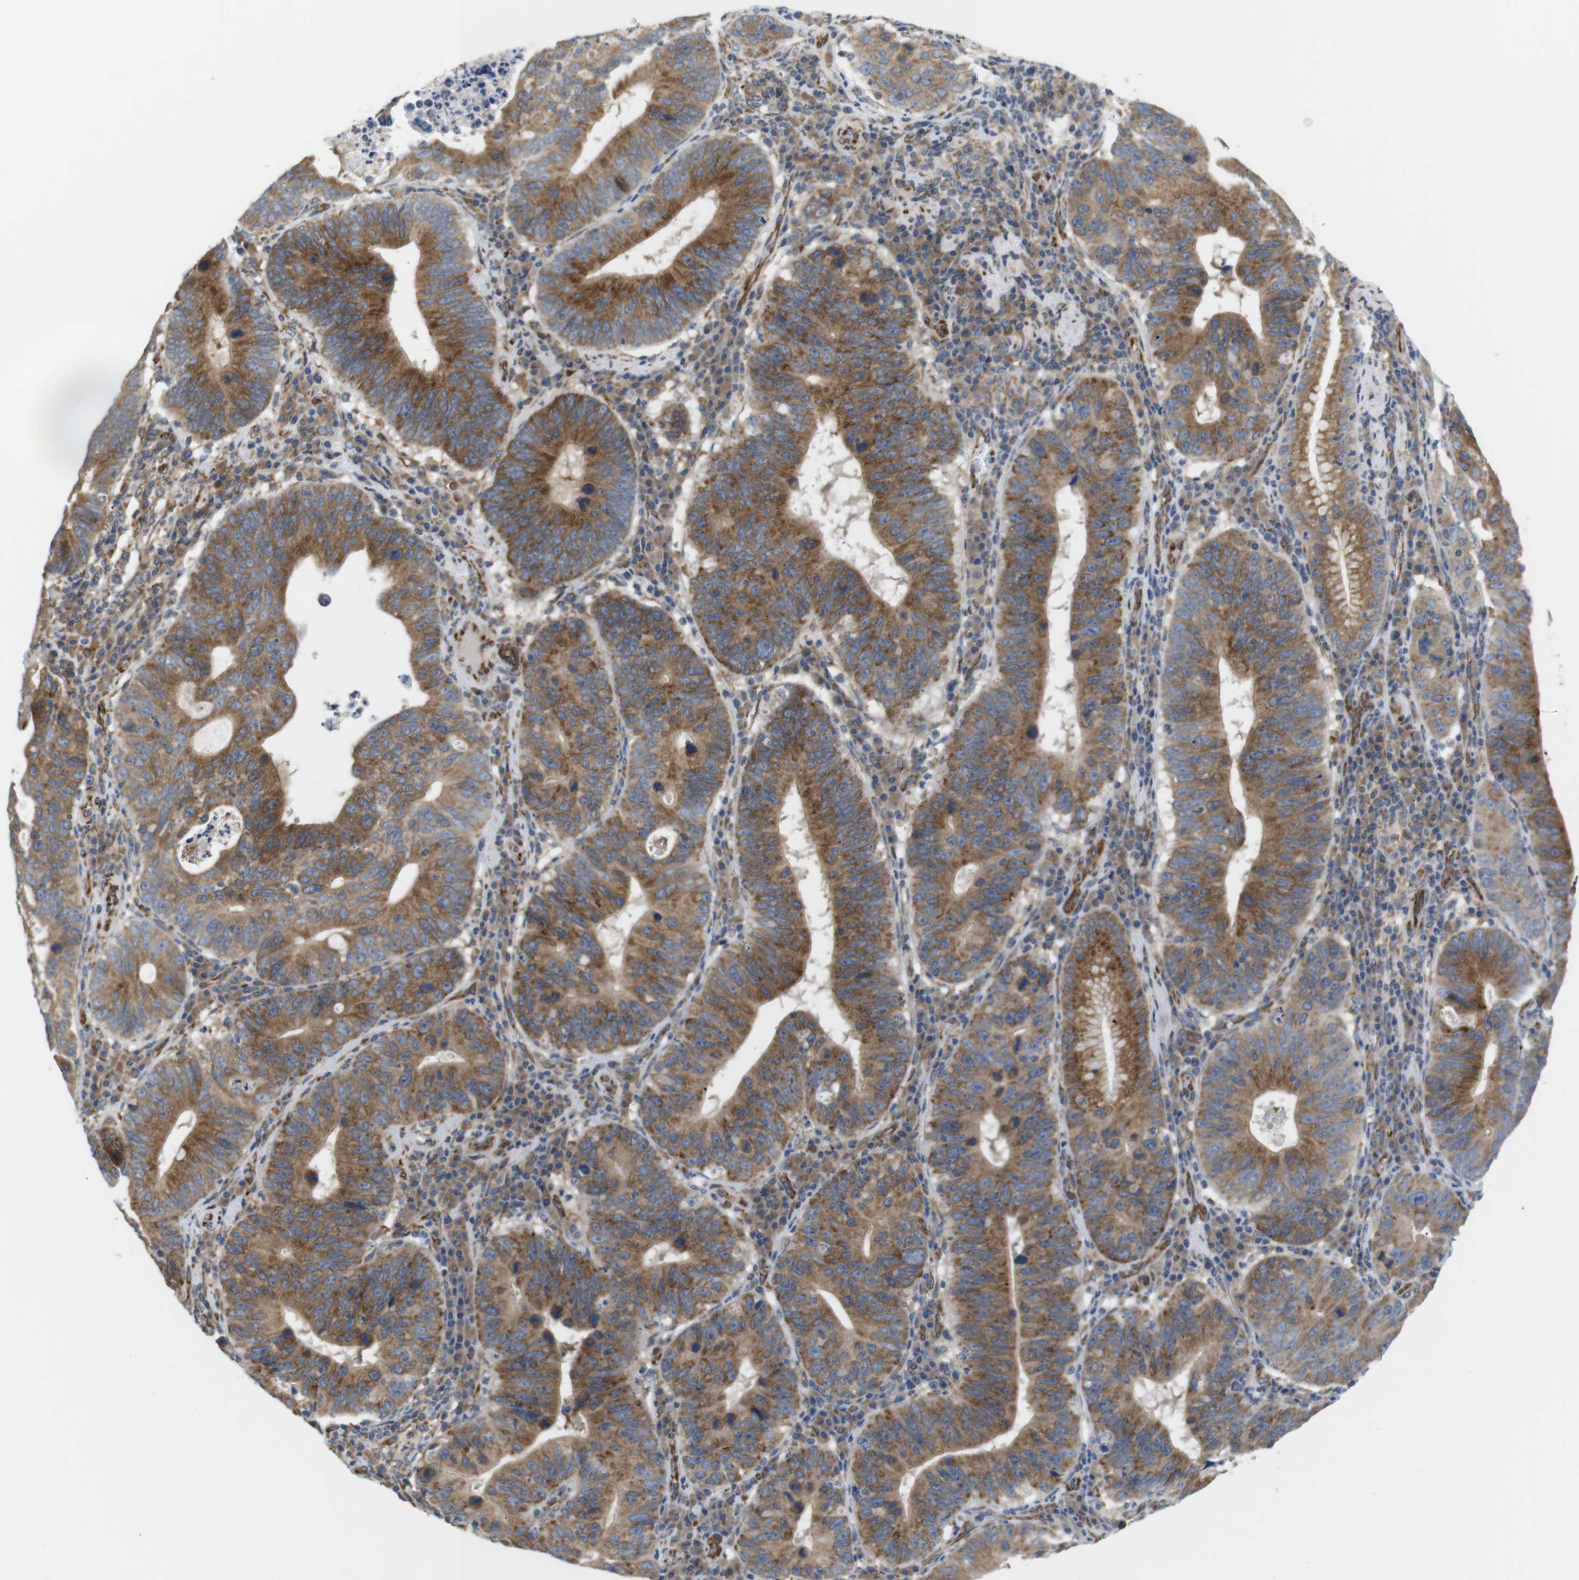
{"staining": {"intensity": "strong", "quantity": ">75%", "location": "cytoplasmic/membranous"}, "tissue": "stomach cancer", "cell_type": "Tumor cells", "image_type": "cancer", "snomed": [{"axis": "morphology", "description": "Adenocarcinoma, NOS"}, {"axis": "topography", "description": "Stomach"}], "caption": "Human stomach cancer stained with a brown dye reveals strong cytoplasmic/membranous positive expression in approximately >75% of tumor cells.", "gene": "PCNX2", "patient": {"sex": "male", "age": 59}}